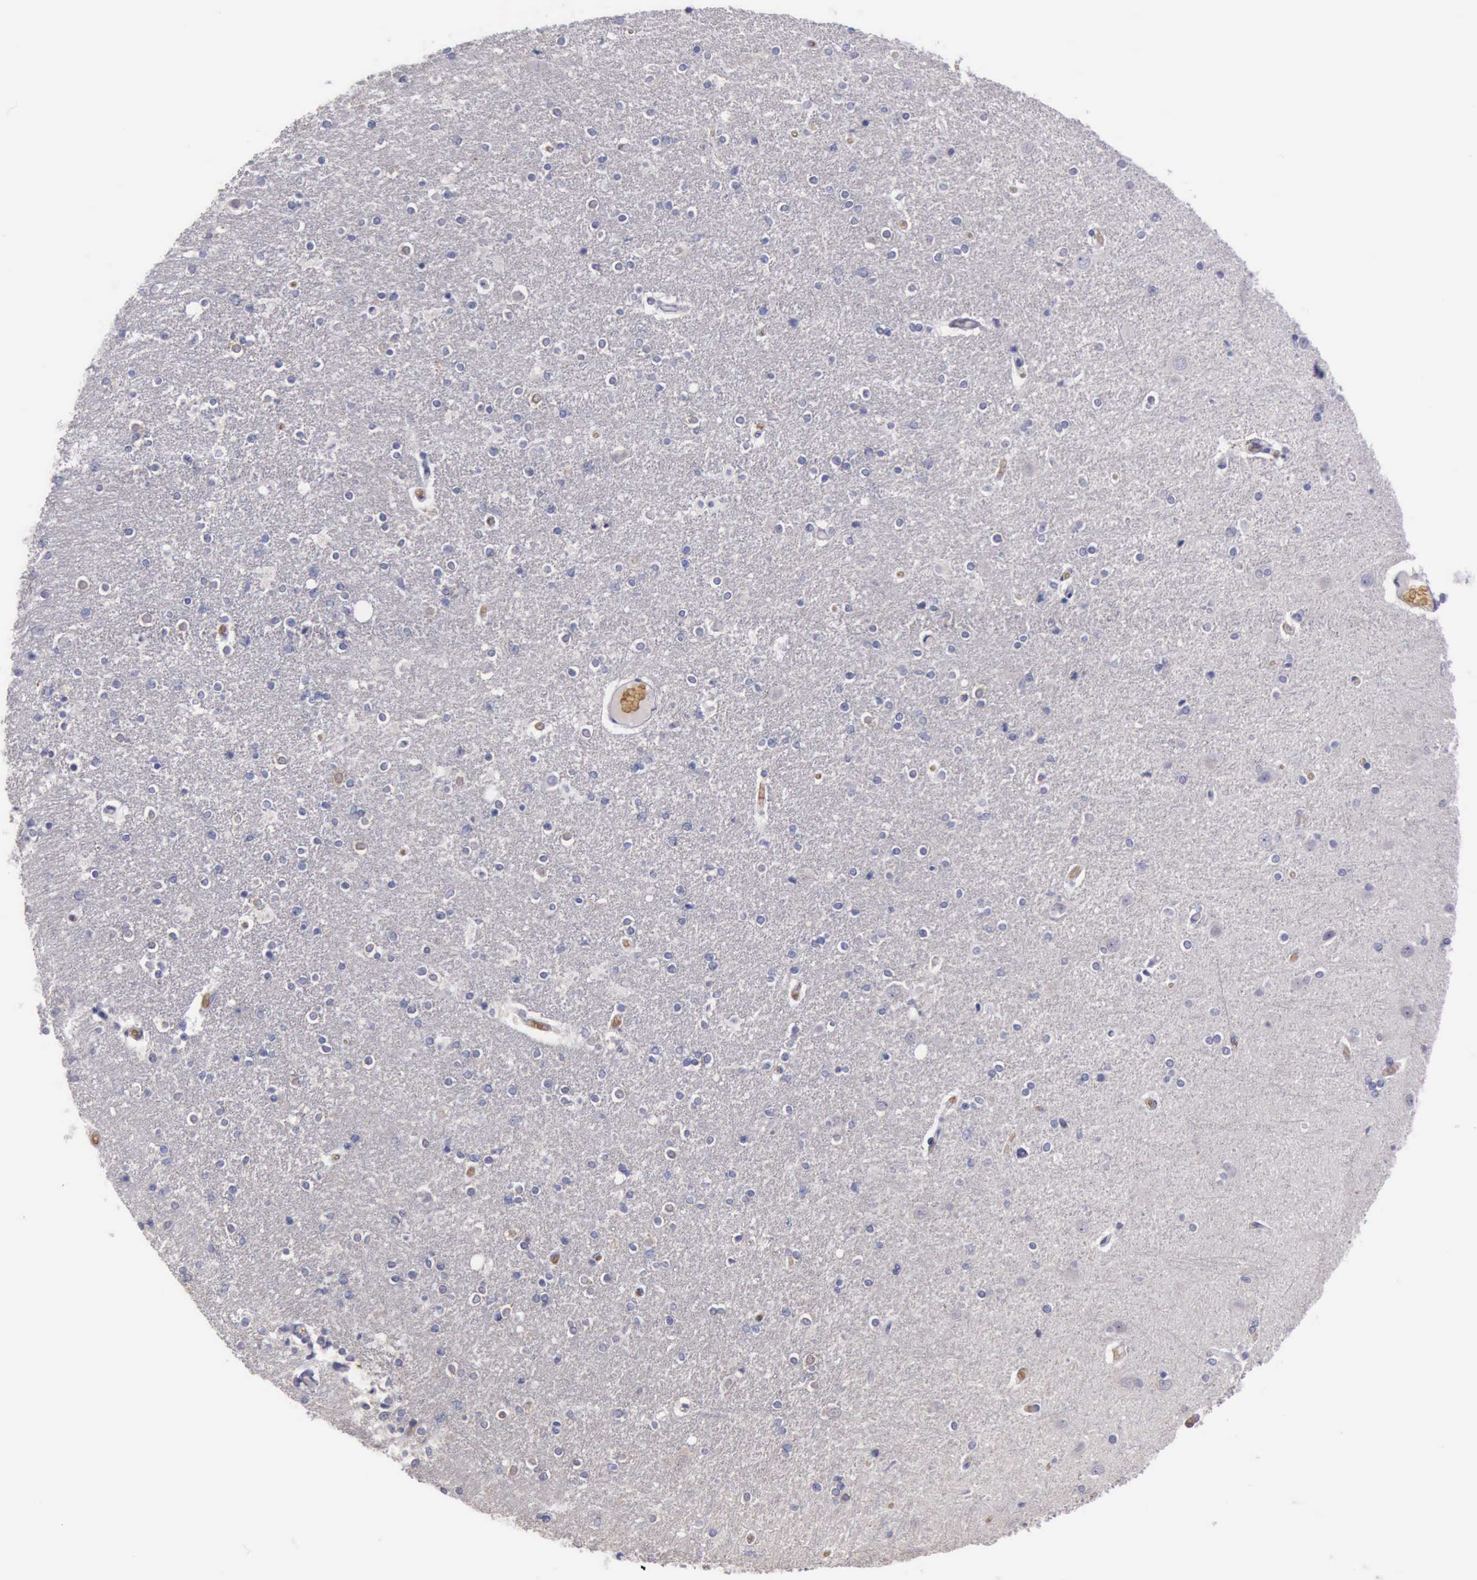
{"staining": {"intensity": "negative", "quantity": "none", "location": "none"}, "tissue": "caudate", "cell_type": "Glial cells", "image_type": "normal", "snomed": [{"axis": "morphology", "description": "Normal tissue, NOS"}, {"axis": "topography", "description": "Lateral ventricle wall"}], "caption": "Immunohistochemistry of normal caudate demonstrates no expression in glial cells.", "gene": "CEP128", "patient": {"sex": "female", "age": 54}}